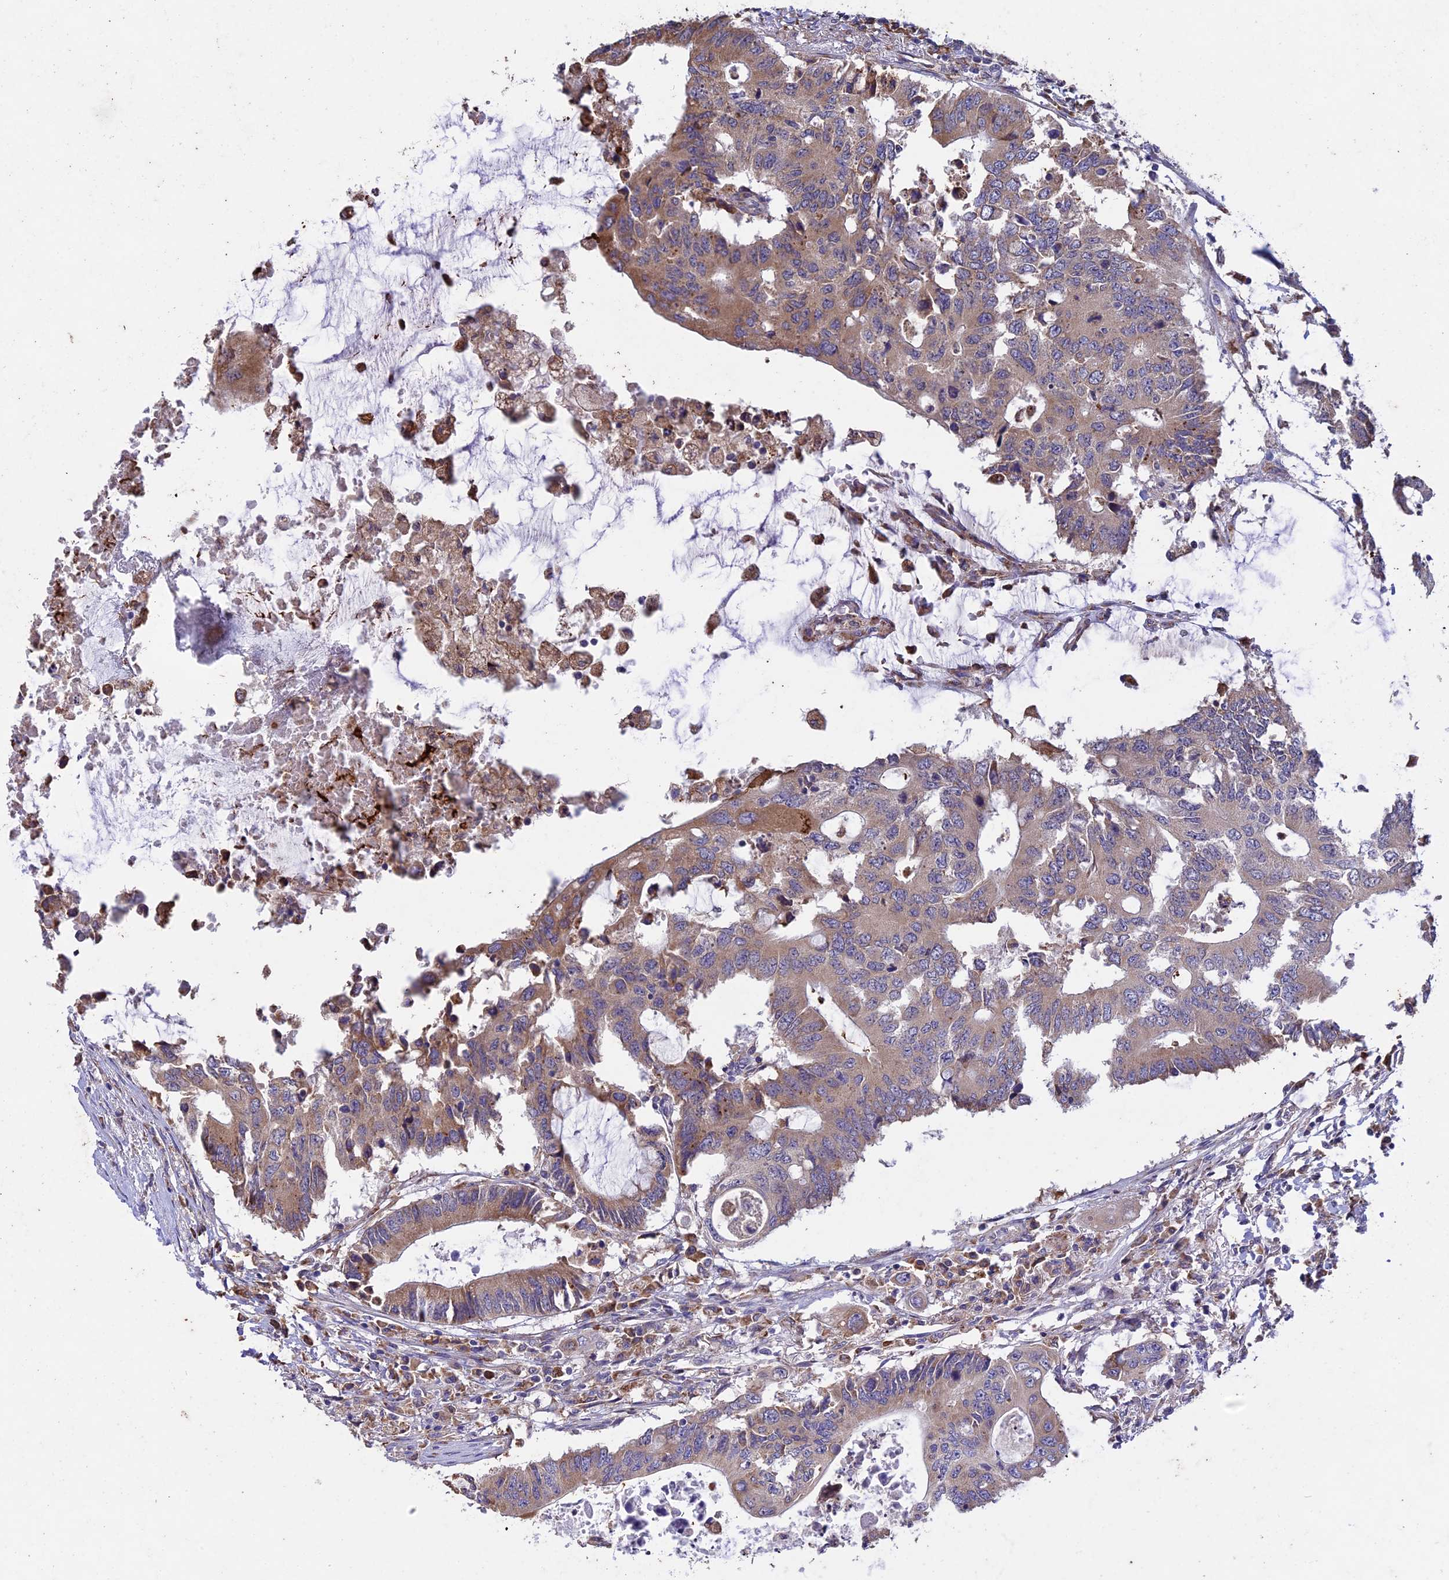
{"staining": {"intensity": "weak", "quantity": "25%-75%", "location": "cytoplasmic/membranous"}, "tissue": "colorectal cancer", "cell_type": "Tumor cells", "image_type": "cancer", "snomed": [{"axis": "morphology", "description": "Adenocarcinoma, NOS"}, {"axis": "topography", "description": "Colon"}], "caption": "This is a histology image of IHC staining of colorectal cancer (adenocarcinoma), which shows weak positivity in the cytoplasmic/membranous of tumor cells.", "gene": "DMRTA2", "patient": {"sex": "male", "age": 71}}